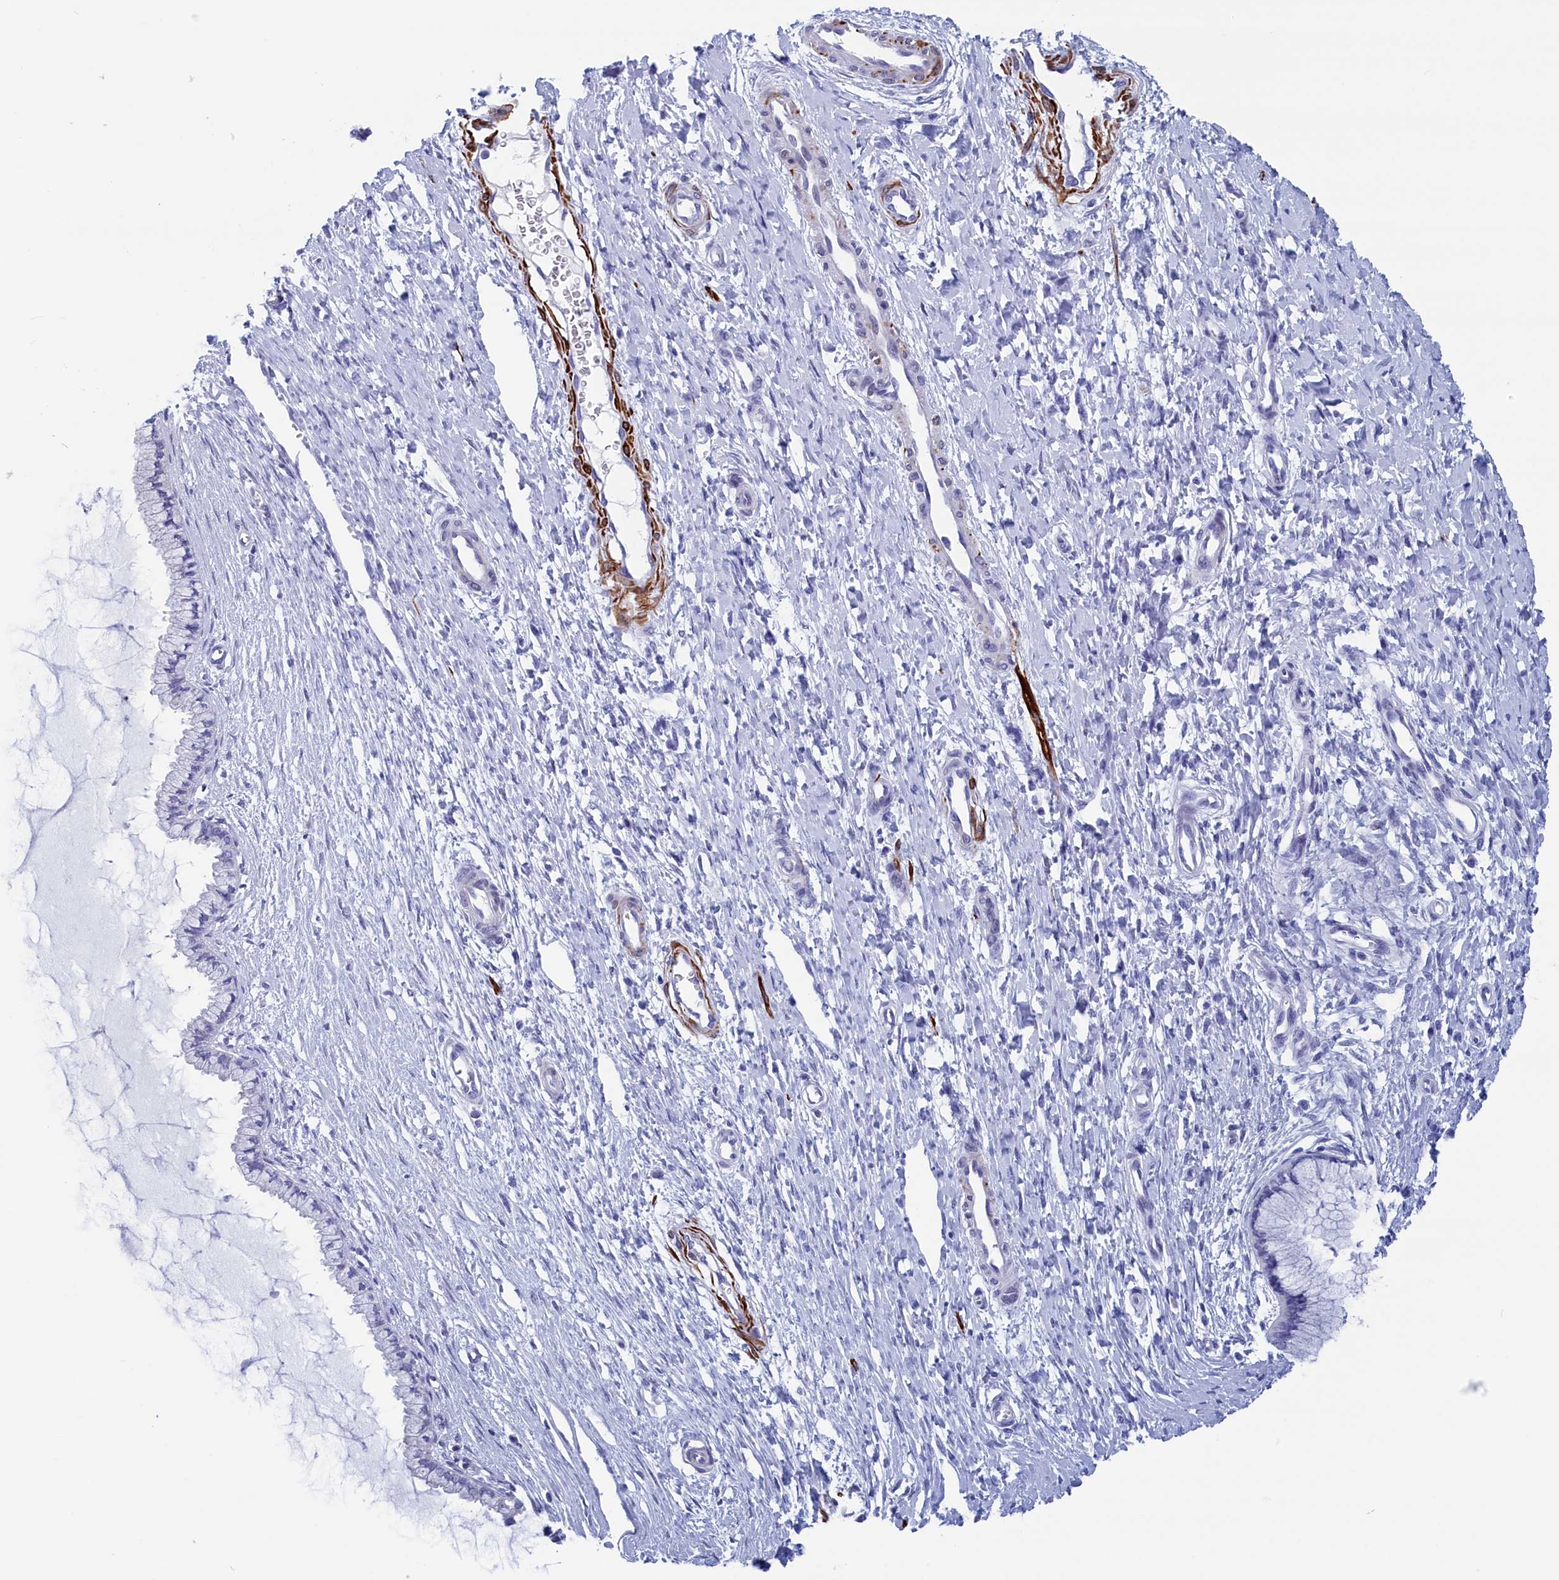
{"staining": {"intensity": "negative", "quantity": "none", "location": "none"}, "tissue": "cervix", "cell_type": "Glandular cells", "image_type": "normal", "snomed": [{"axis": "morphology", "description": "Normal tissue, NOS"}, {"axis": "topography", "description": "Cervix"}], "caption": "Glandular cells are negative for brown protein staining in normal cervix. The staining was performed using DAB (3,3'-diaminobenzidine) to visualize the protein expression in brown, while the nuclei were stained in blue with hematoxylin (Magnification: 20x).", "gene": "WDR83", "patient": {"sex": "female", "age": 55}}